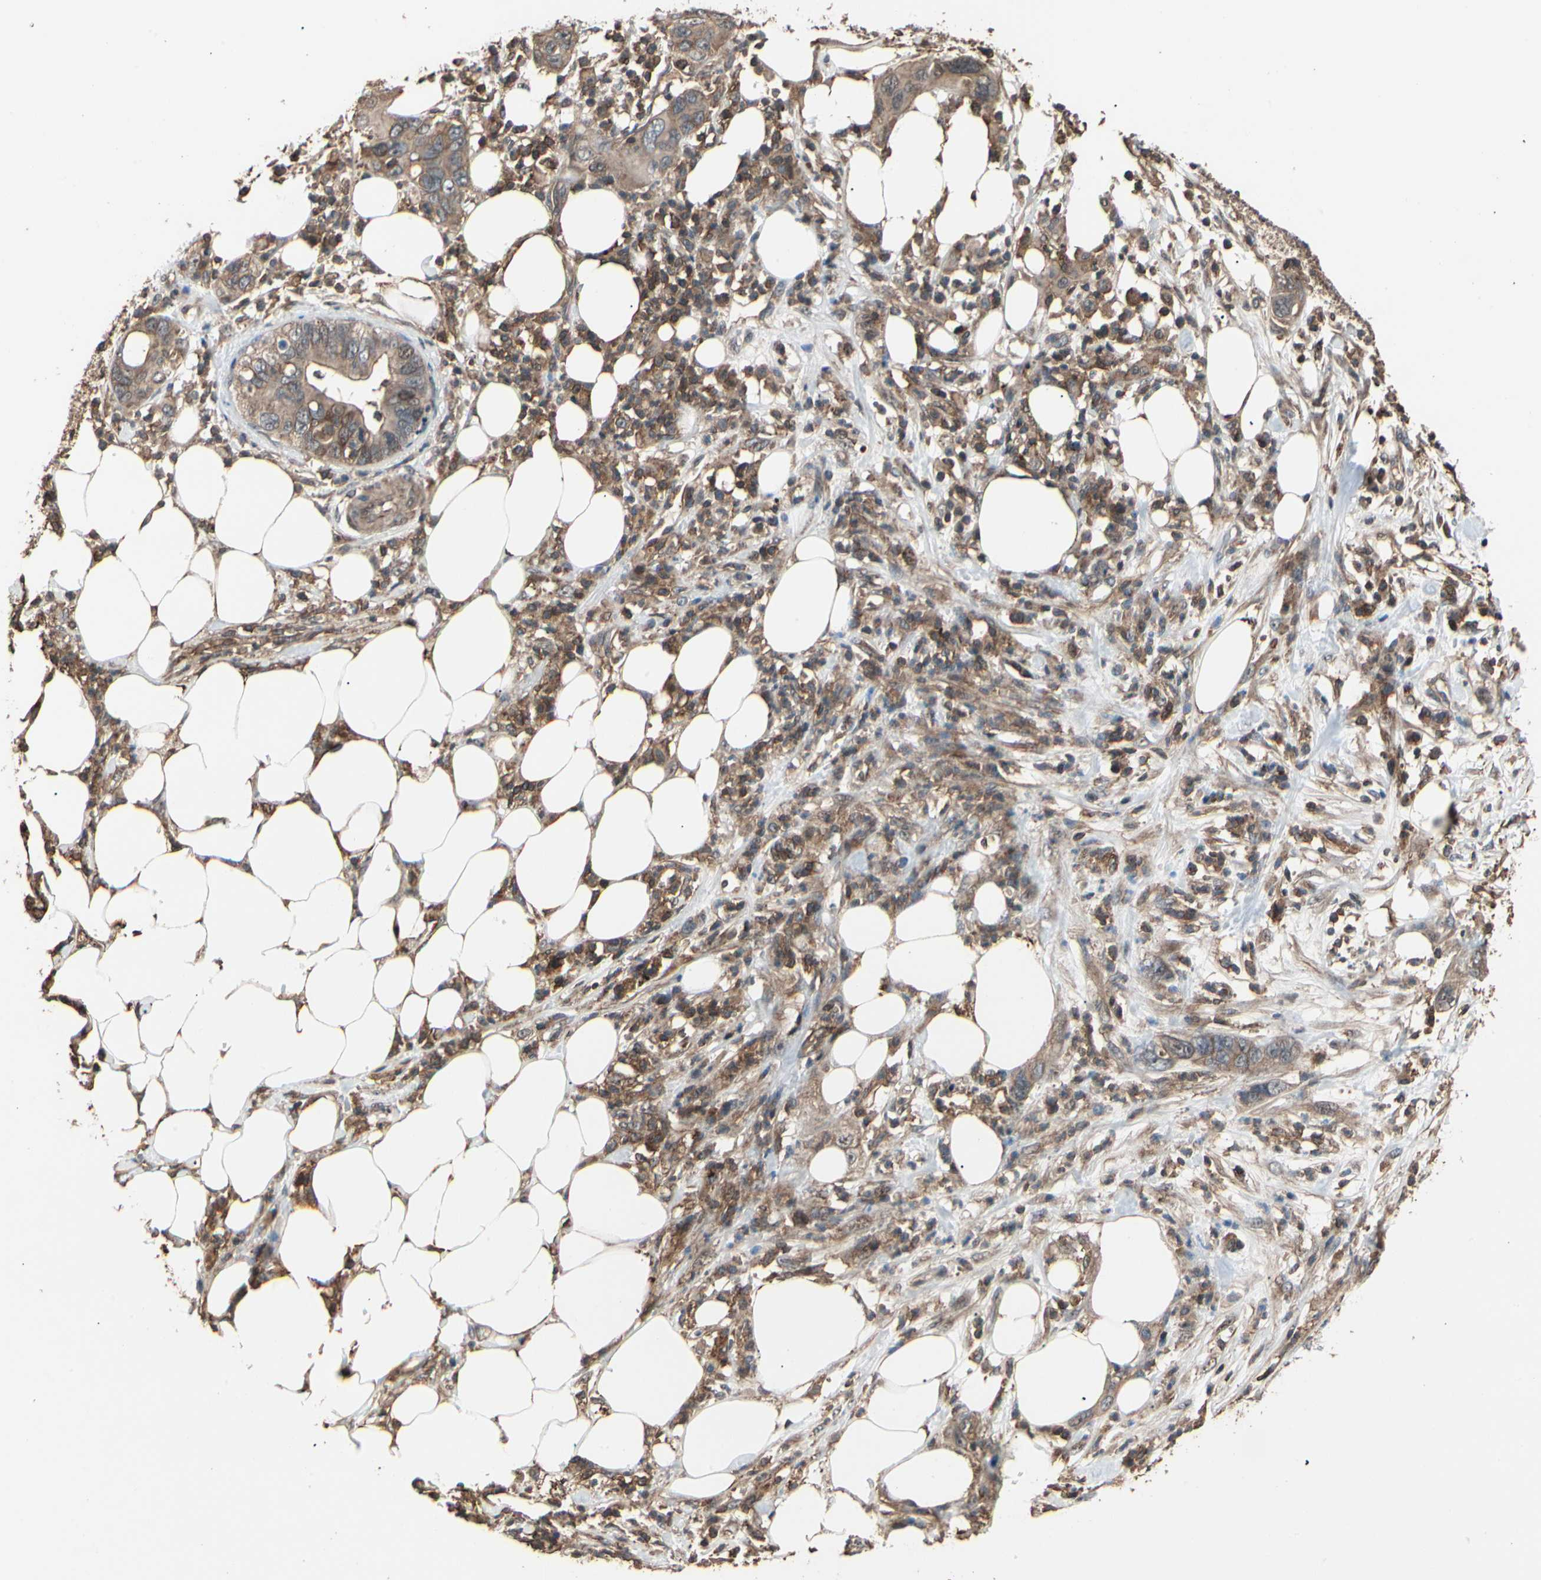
{"staining": {"intensity": "weak", "quantity": ">75%", "location": "cytoplasmic/membranous"}, "tissue": "pancreatic cancer", "cell_type": "Tumor cells", "image_type": "cancer", "snomed": [{"axis": "morphology", "description": "Adenocarcinoma, NOS"}, {"axis": "topography", "description": "Pancreas"}], "caption": "Protein expression analysis of pancreatic cancer displays weak cytoplasmic/membranous expression in approximately >75% of tumor cells.", "gene": "MAPK13", "patient": {"sex": "female", "age": 71}}